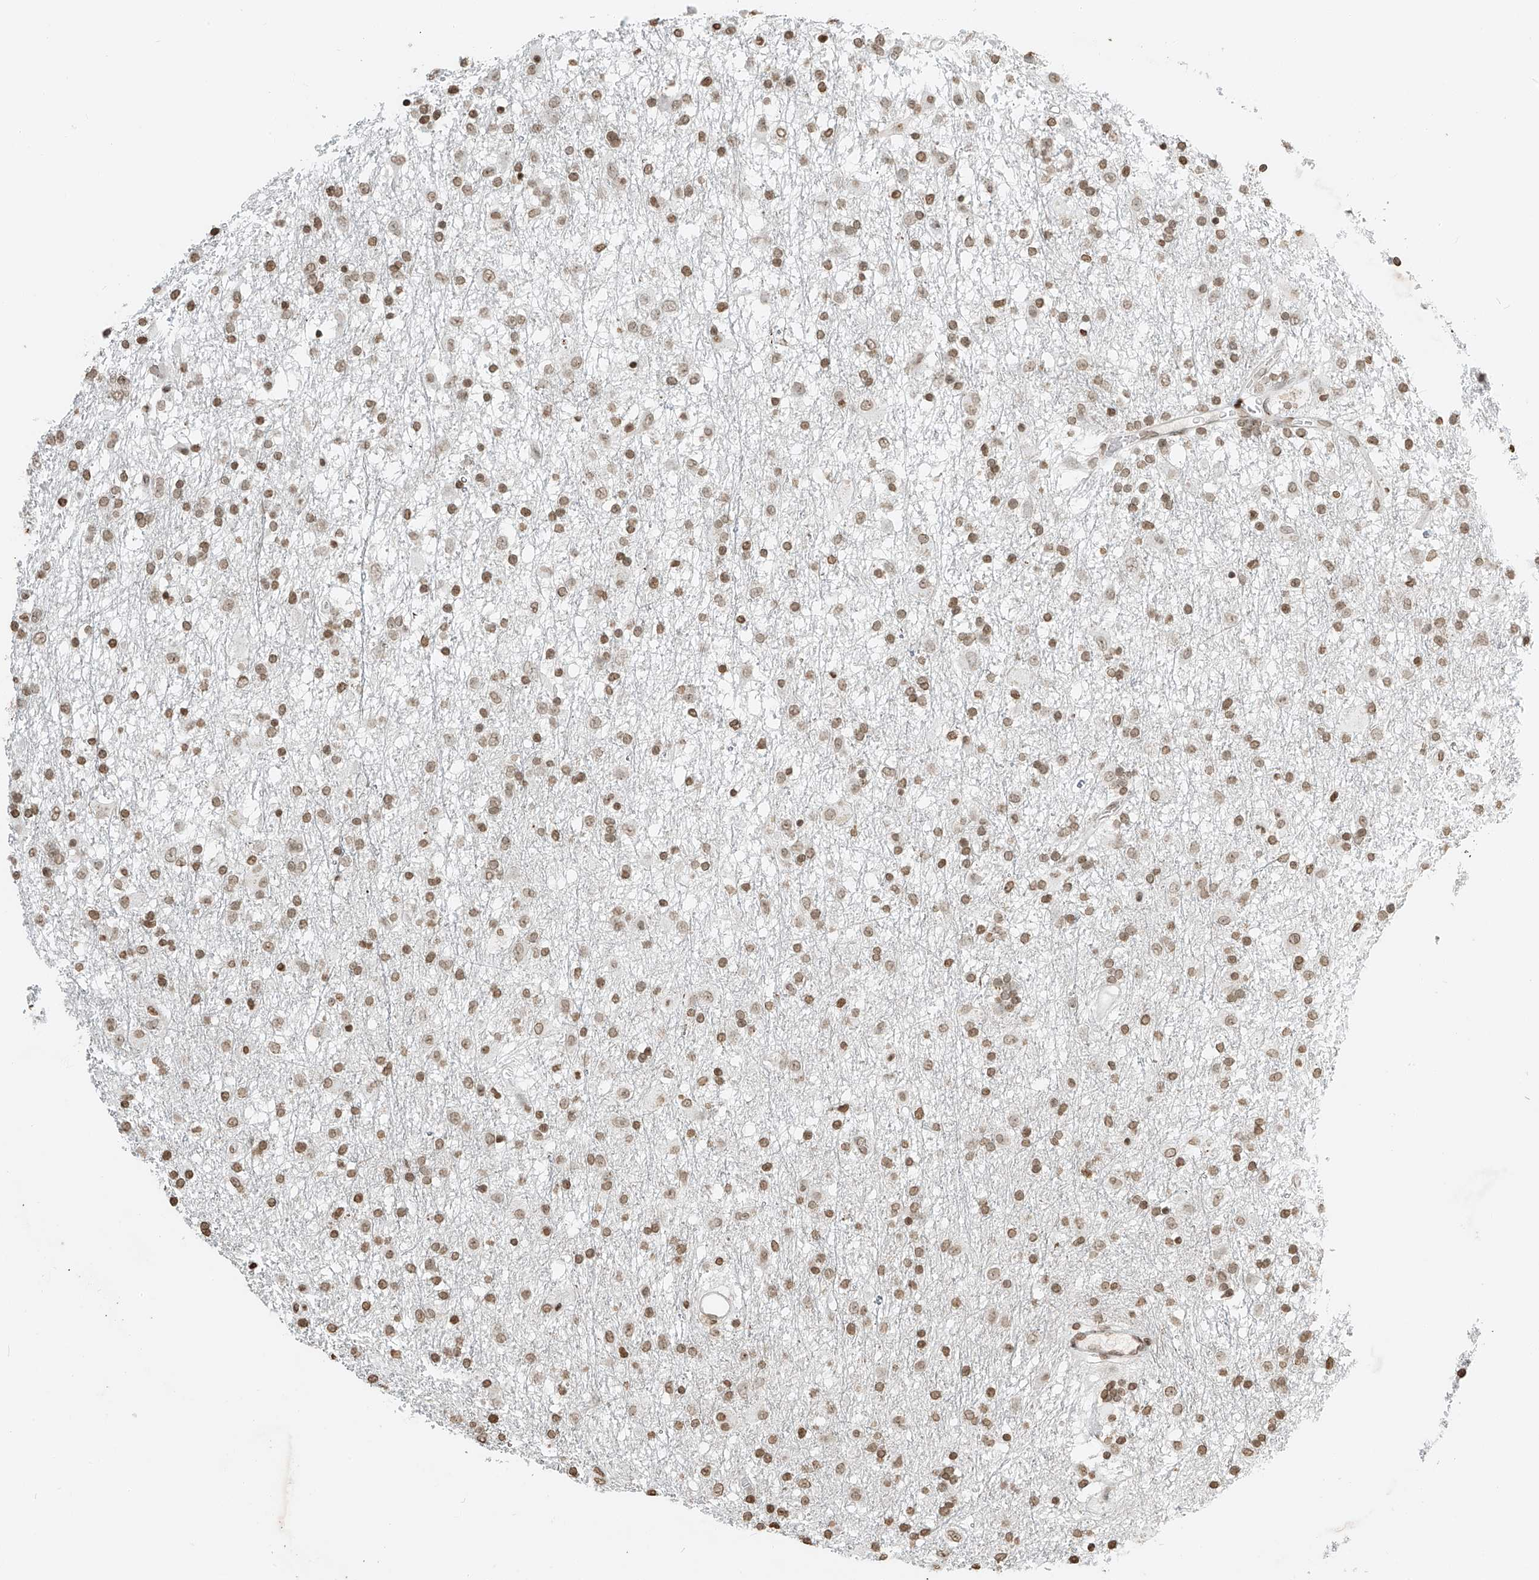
{"staining": {"intensity": "moderate", "quantity": ">75%", "location": "nuclear"}, "tissue": "glioma", "cell_type": "Tumor cells", "image_type": "cancer", "snomed": [{"axis": "morphology", "description": "Glioma, malignant, Low grade"}, {"axis": "topography", "description": "Brain"}], "caption": "A high-resolution micrograph shows IHC staining of malignant glioma (low-grade), which shows moderate nuclear staining in about >75% of tumor cells.", "gene": "C17orf58", "patient": {"sex": "male", "age": 65}}